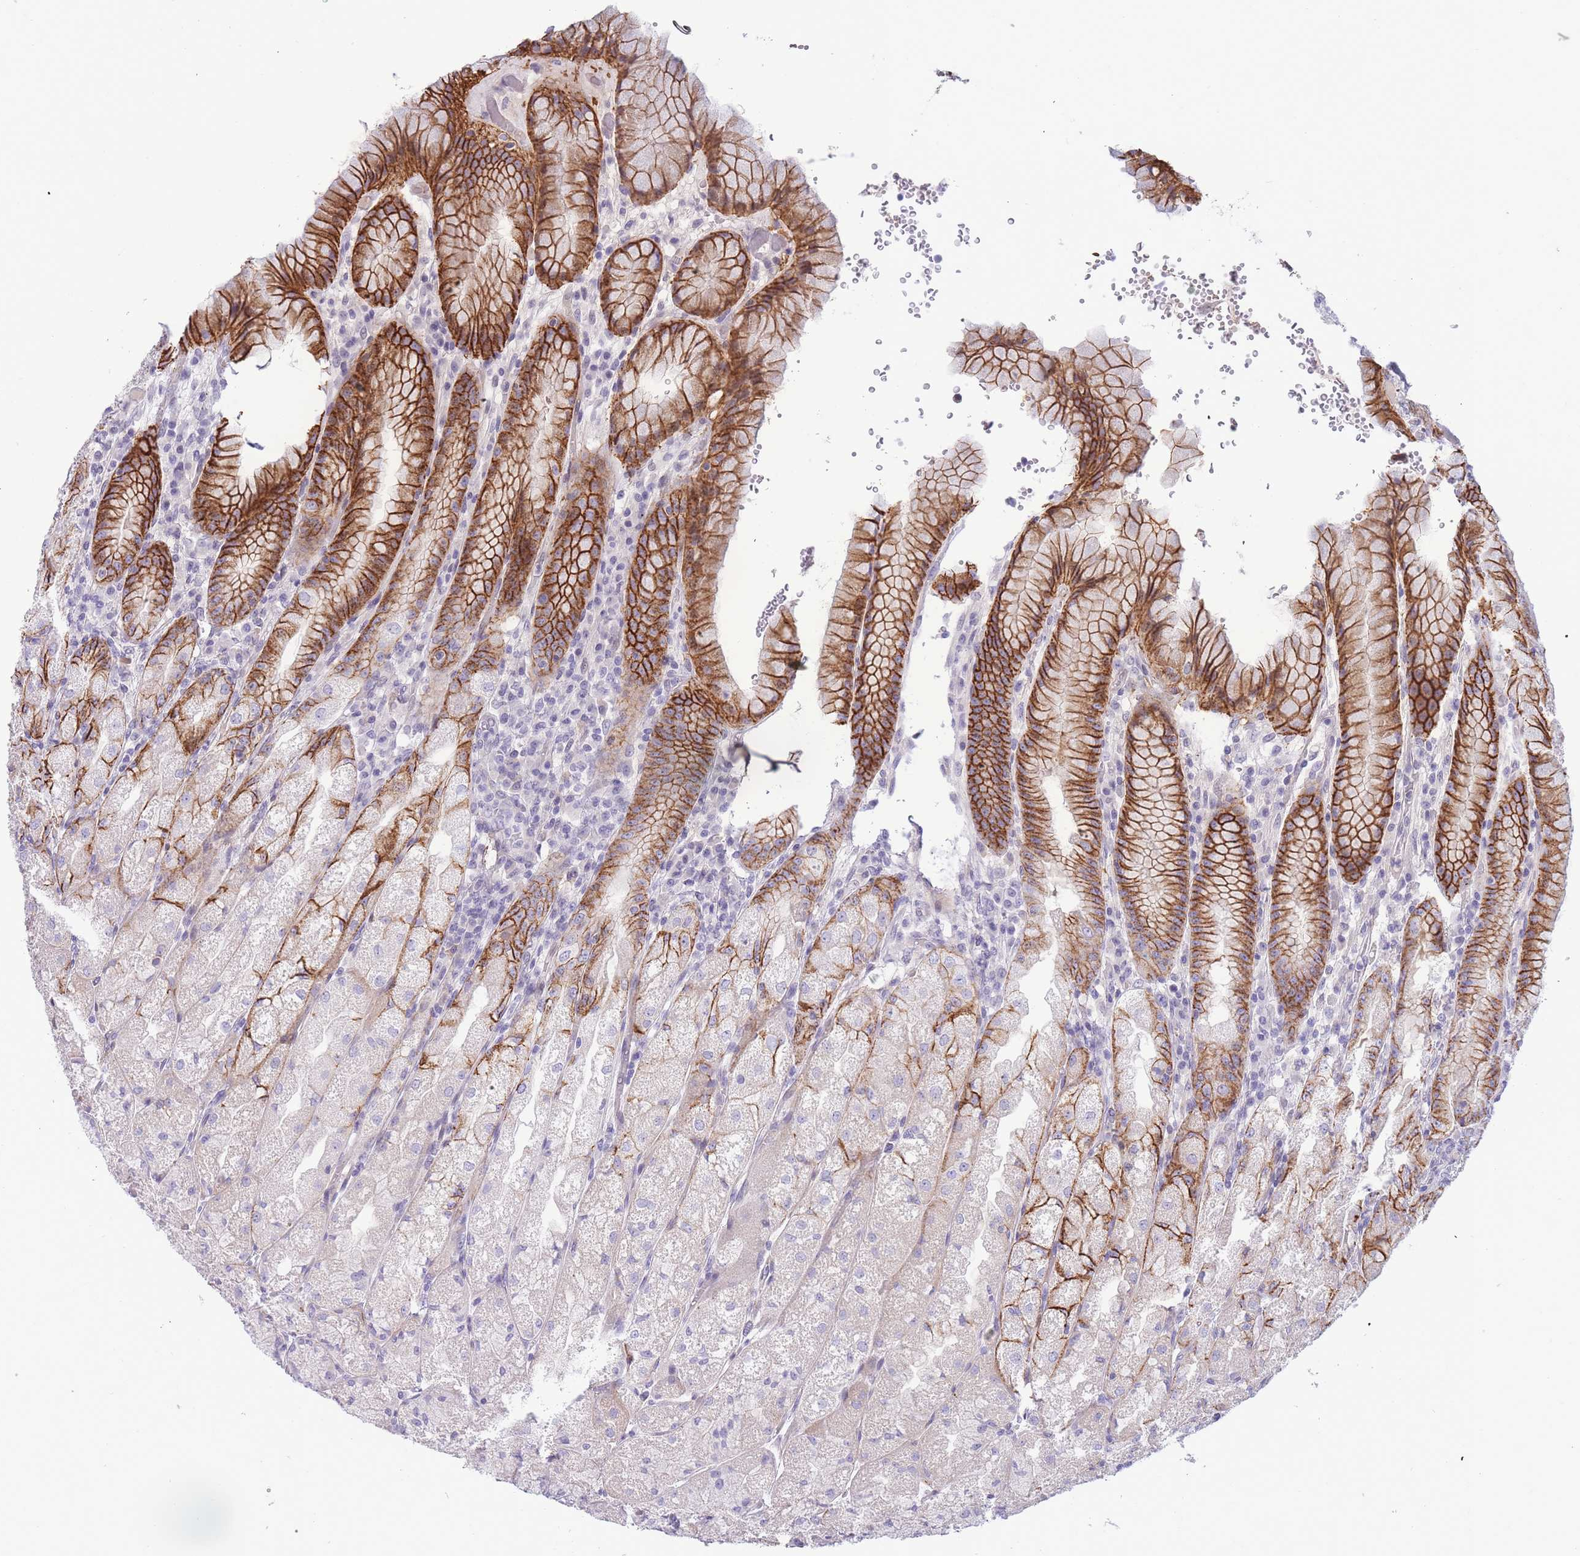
{"staining": {"intensity": "strong", "quantity": "25%-75%", "location": "cytoplasmic/membranous"}, "tissue": "stomach", "cell_type": "Glandular cells", "image_type": "normal", "snomed": [{"axis": "morphology", "description": "Normal tissue, NOS"}, {"axis": "topography", "description": "Stomach, upper"}], "caption": "Protein staining shows strong cytoplasmic/membranous positivity in approximately 25%-75% of glandular cells in benign stomach. The staining was performed using DAB (3,3'-diaminobenzidine) to visualize the protein expression in brown, while the nuclei were stained in blue with hematoxylin (Magnification: 20x).", "gene": "PRR23A", "patient": {"sex": "male", "age": 52}}